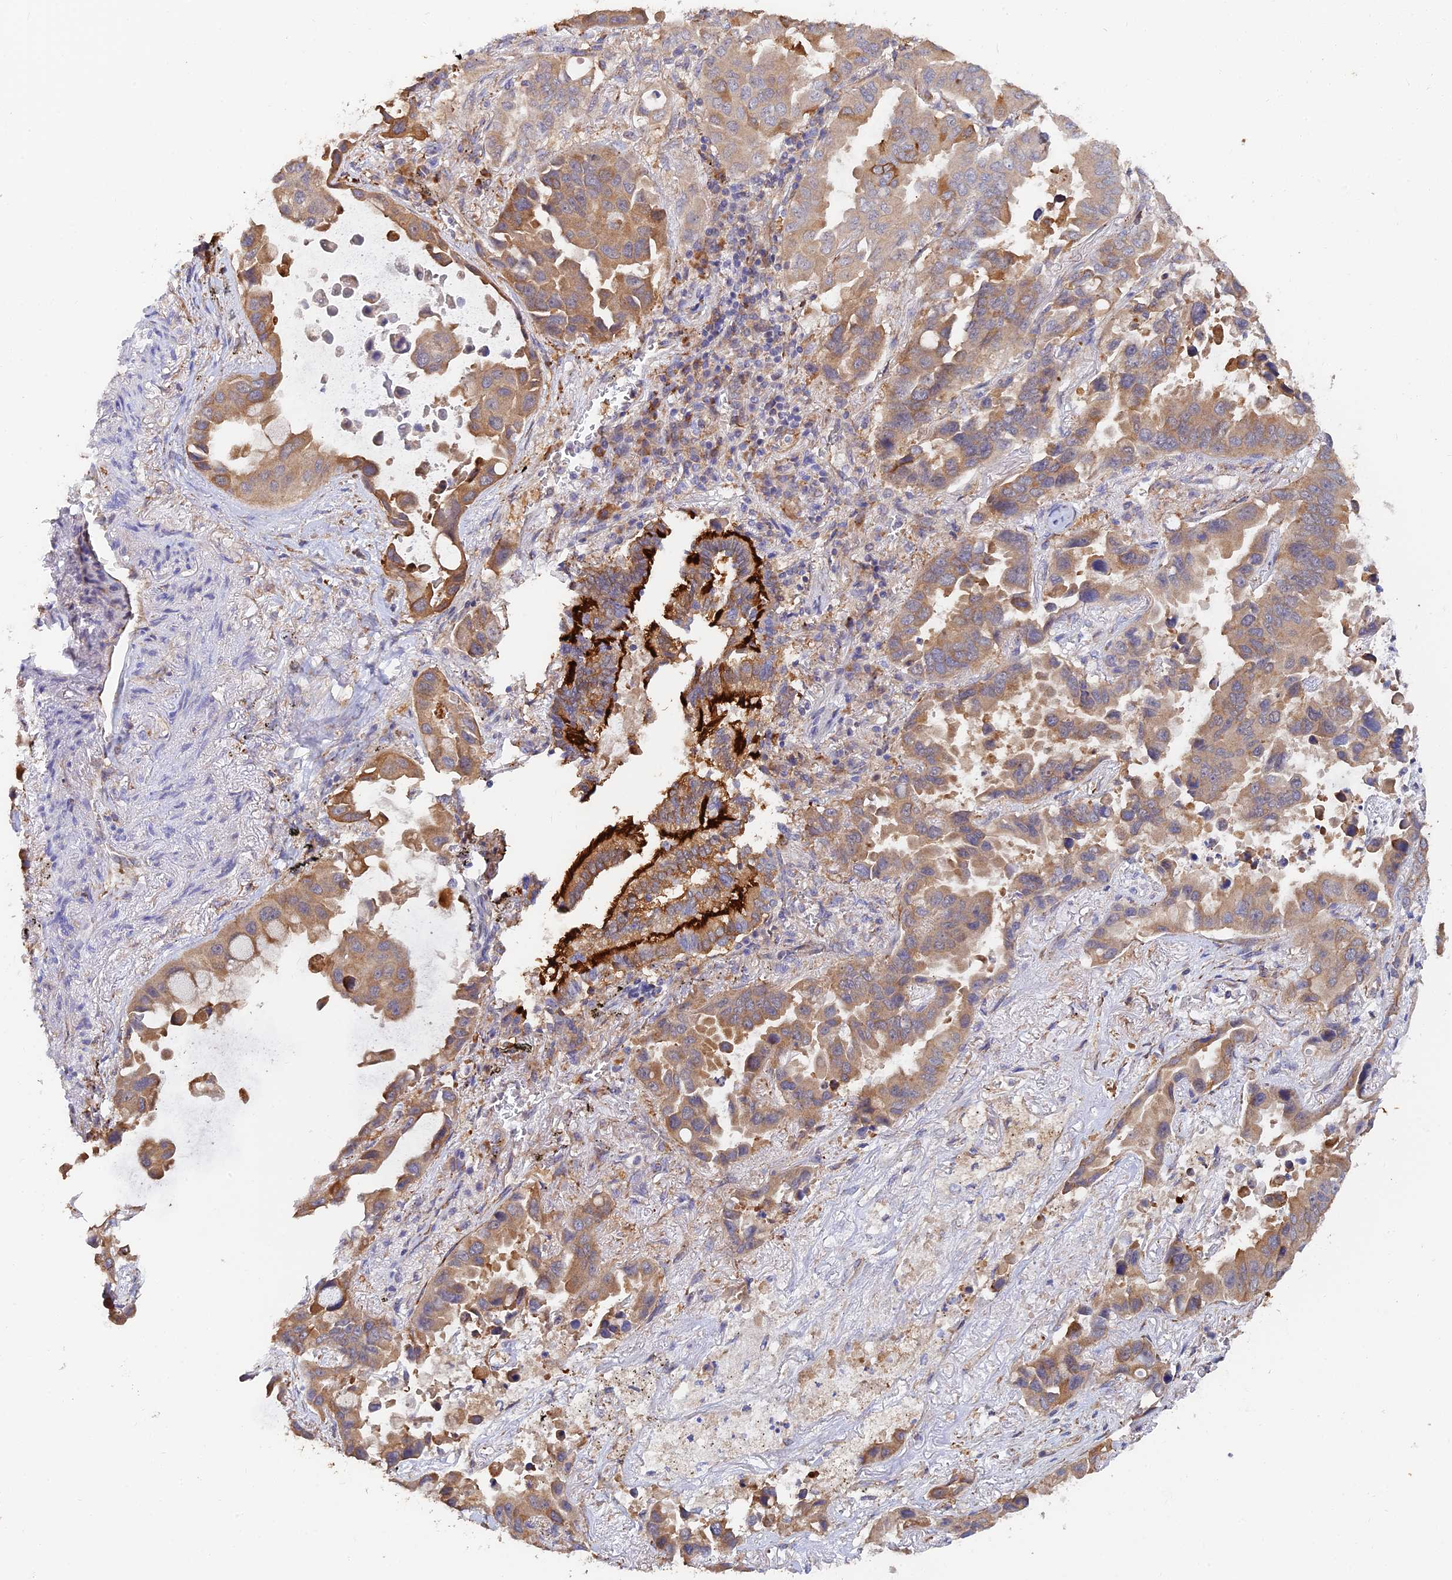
{"staining": {"intensity": "moderate", "quantity": ">75%", "location": "cytoplasmic/membranous"}, "tissue": "lung cancer", "cell_type": "Tumor cells", "image_type": "cancer", "snomed": [{"axis": "morphology", "description": "Adenocarcinoma, NOS"}, {"axis": "topography", "description": "Lung"}], "caption": "Human adenocarcinoma (lung) stained with a brown dye demonstrates moderate cytoplasmic/membranous positive staining in about >75% of tumor cells.", "gene": "WBP11", "patient": {"sex": "male", "age": 64}}